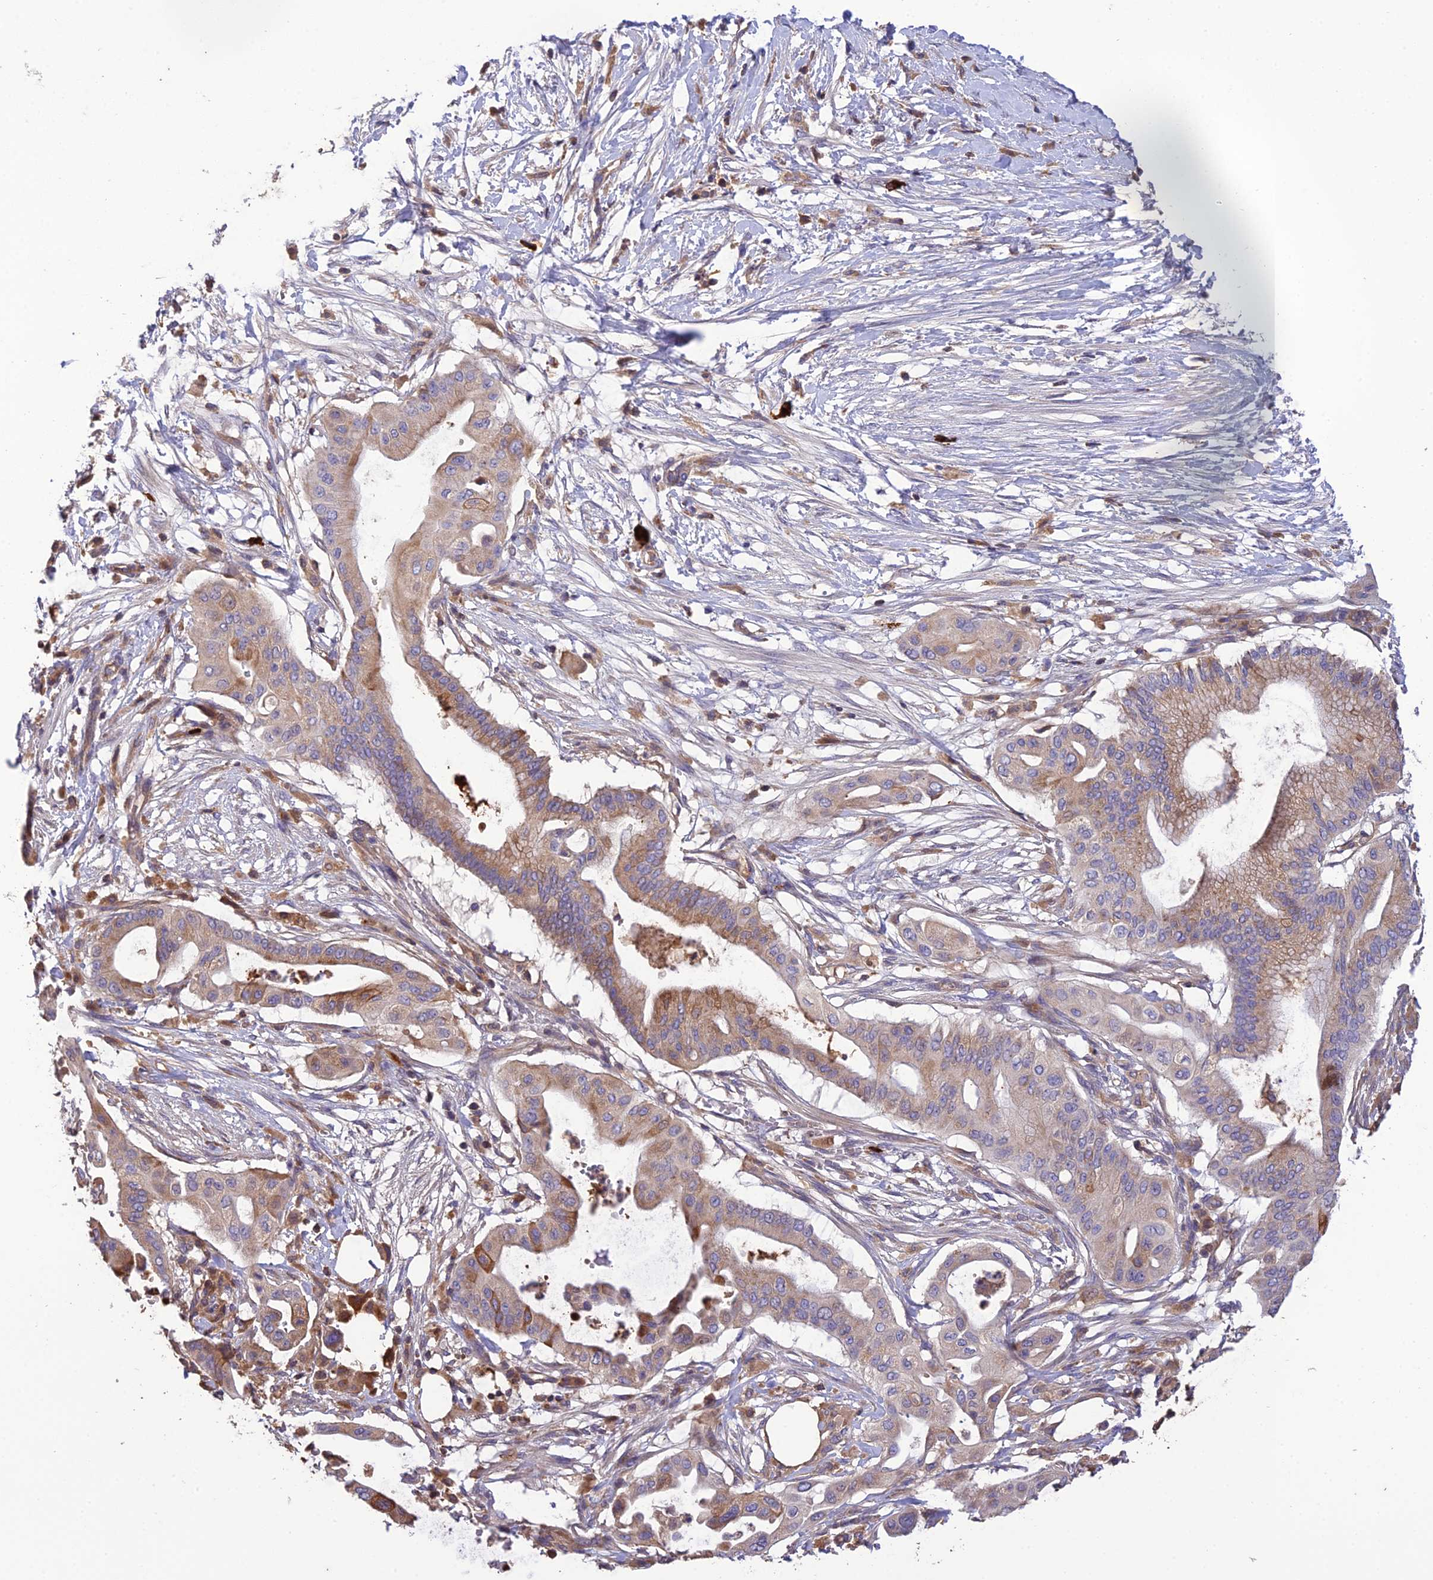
{"staining": {"intensity": "moderate", "quantity": "25%-75%", "location": "cytoplasmic/membranous"}, "tissue": "pancreatic cancer", "cell_type": "Tumor cells", "image_type": "cancer", "snomed": [{"axis": "morphology", "description": "Adenocarcinoma, NOS"}, {"axis": "topography", "description": "Pancreas"}], "caption": "Immunohistochemistry (IHC) photomicrograph of neoplastic tissue: pancreatic adenocarcinoma stained using immunohistochemistry demonstrates medium levels of moderate protein expression localized specifically in the cytoplasmic/membranous of tumor cells, appearing as a cytoplasmic/membranous brown color.", "gene": "MIOS", "patient": {"sex": "male", "age": 68}}